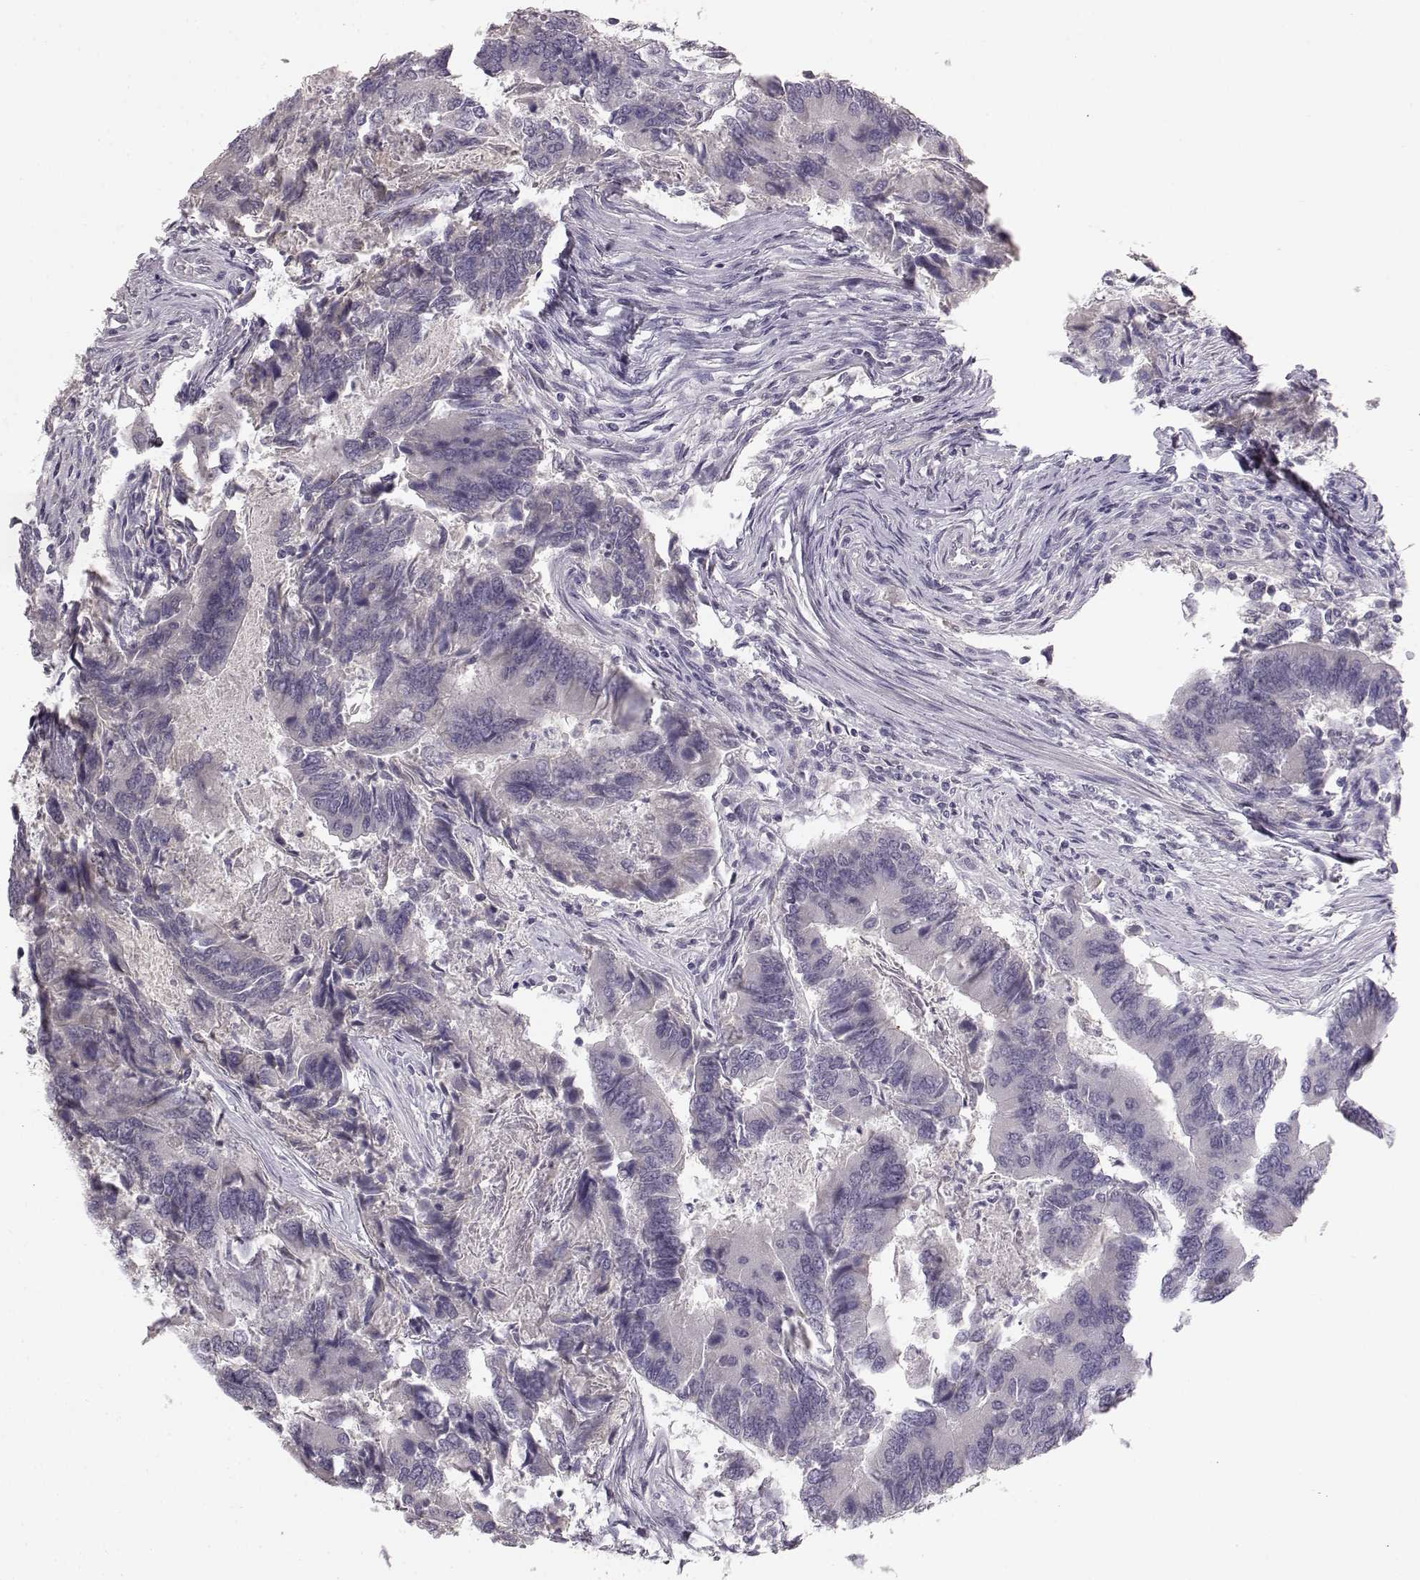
{"staining": {"intensity": "negative", "quantity": "none", "location": "none"}, "tissue": "colorectal cancer", "cell_type": "Tumor cells", "image_type": "cancer", "snomed": [{"axis": "morphology", "description": "Adenocarcinoma, NOS"}, {"axis": "topography", "description": "Colon"}], "caption": "A high-resolution photomicrograph shows immunohistochemistry staining of colorectal cancer, which exhibits no significant staining in tumor cells.", "gene": "BFSP2", "patient": {"sex": "female", "age": 67}}